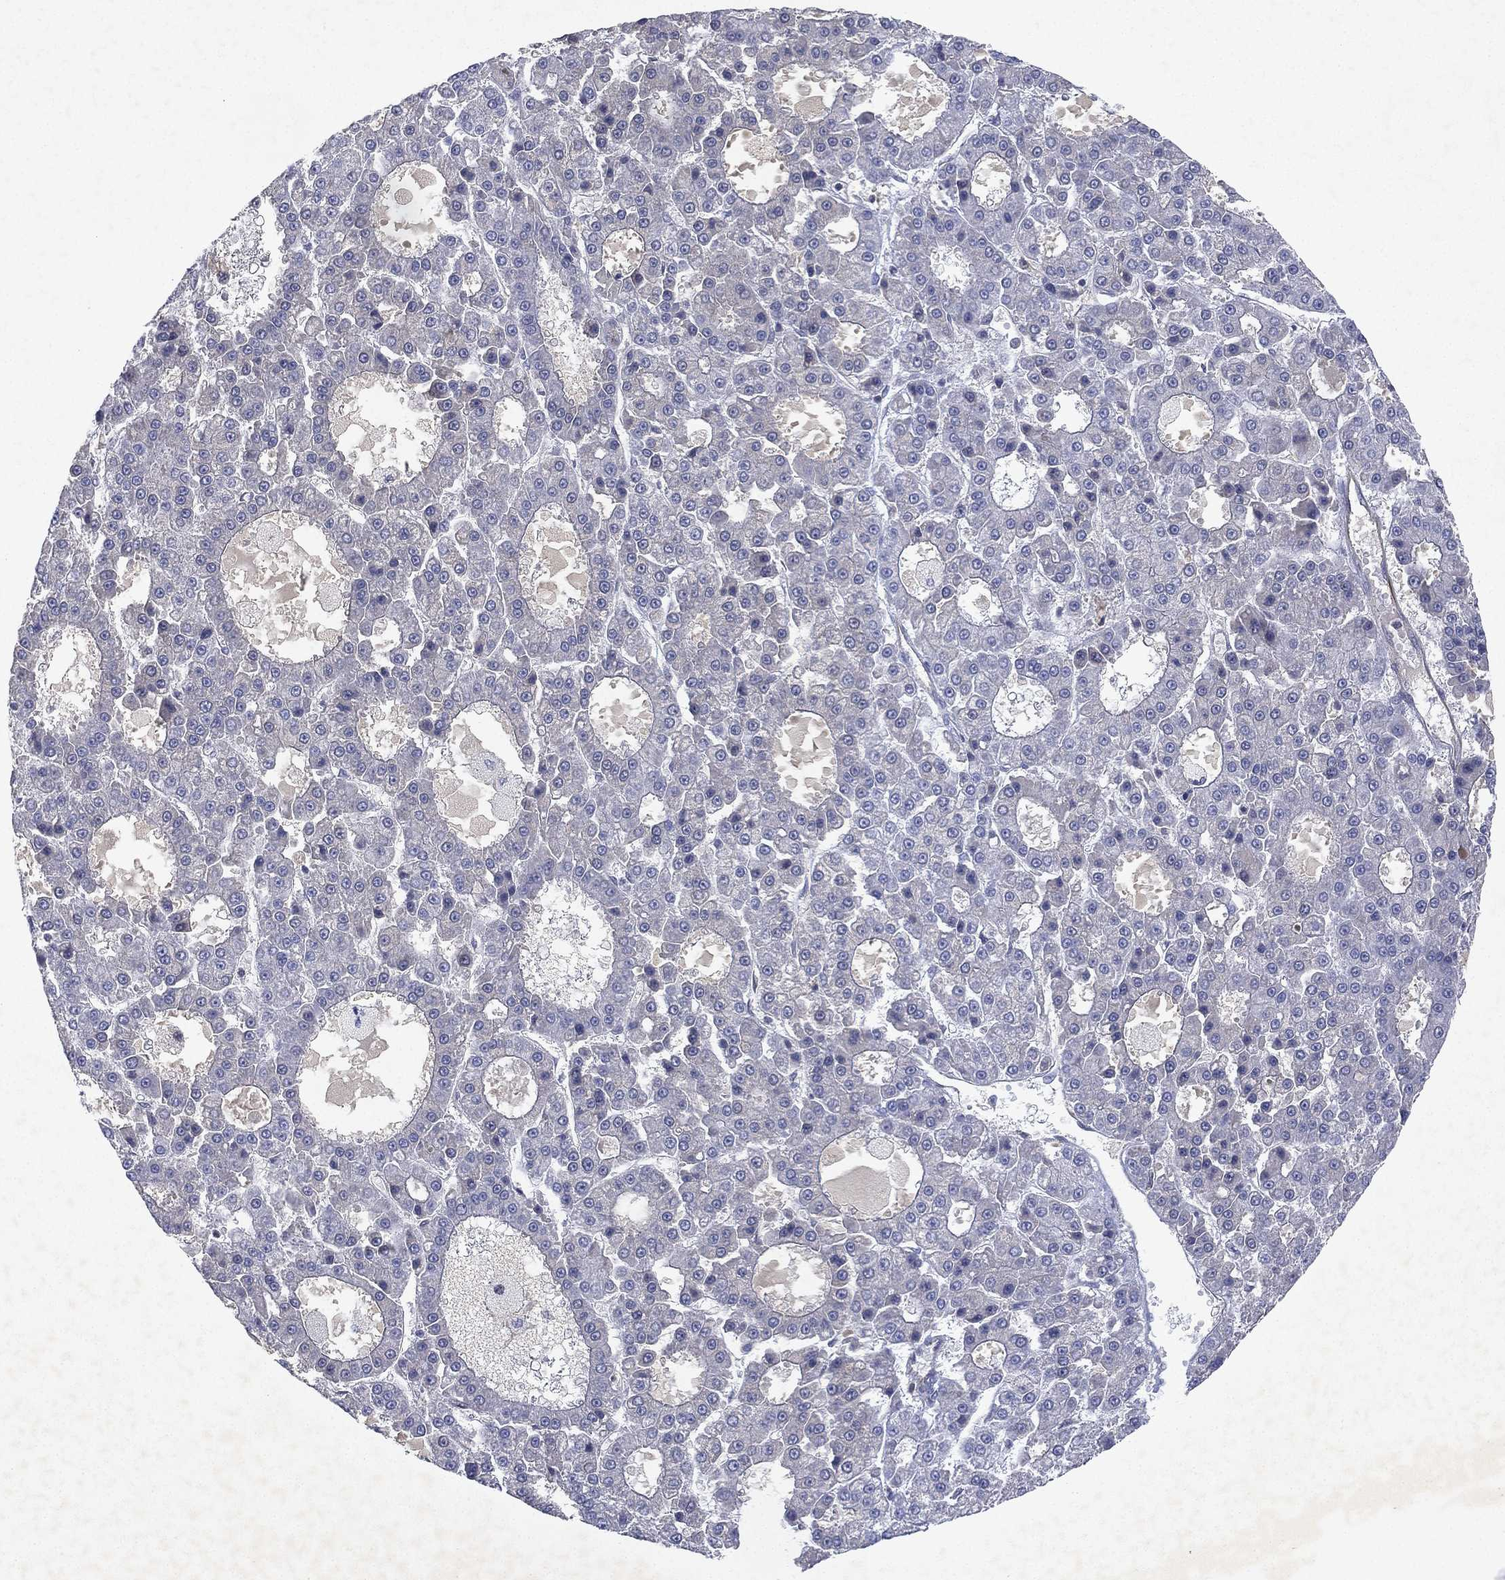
{"staining": {"intensity": "negative", "quantity": "none", "location": "none"}, "tissue": "liver cancer", "cell_type": "Tumor cells", "image_type": "cancer", "snomed": [{"axis": "morphology", "description": "Carcinoma, Hepatocellular, NOS"}, {"axis": "topography", "description": "Liver"}], "caption": "Immunohistochemical staining of liver cancer (hepatocellular carcinoma) exhibits no significant staining in tumor cells.", "gene": "FLI1", "patient": {"sex": "male", "age": 70}}